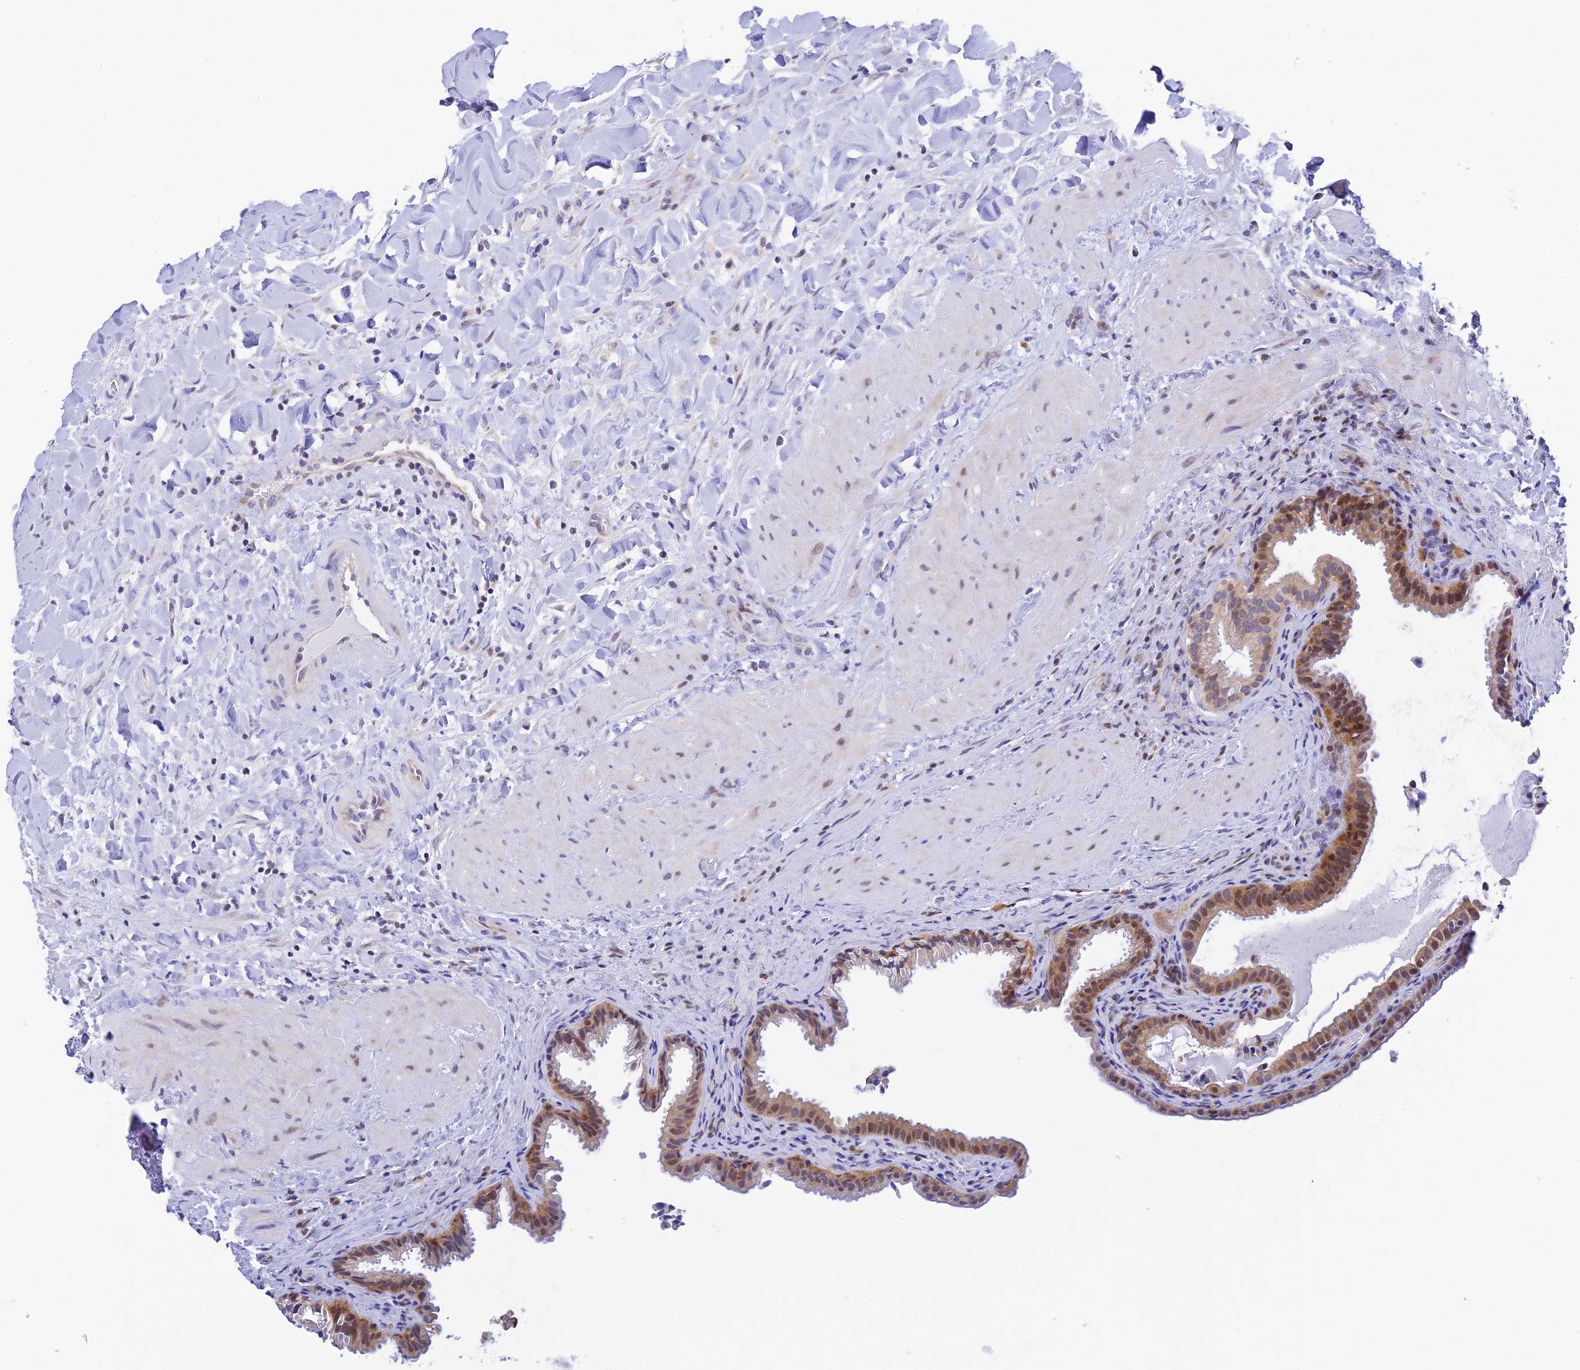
{"staining": {"intensity": "moderate", "quantity": "25%-75%", "location": "cytoplasmic/membranous"}, "tissue": "gallbladder", "cell_type": "Glandular cells", "image_type": "normal", "snomed": [{"axis": "morphology", "description": "Normal tissue, NOS"}, {"axis": "topography", "description": "Gallbladder"}], "caption": "IHC of normal gallbladder displays medium levels of moderate cytoplasmic/membranous positivity in approximately 25%-75% of glandular cells. Using DAB (brown) and hematoxylin (blue) stains, captured at high magnification using brightfield microscopy.", "gene": "RASGEF1B", "patient": {"sex": "male", "age": 24}}